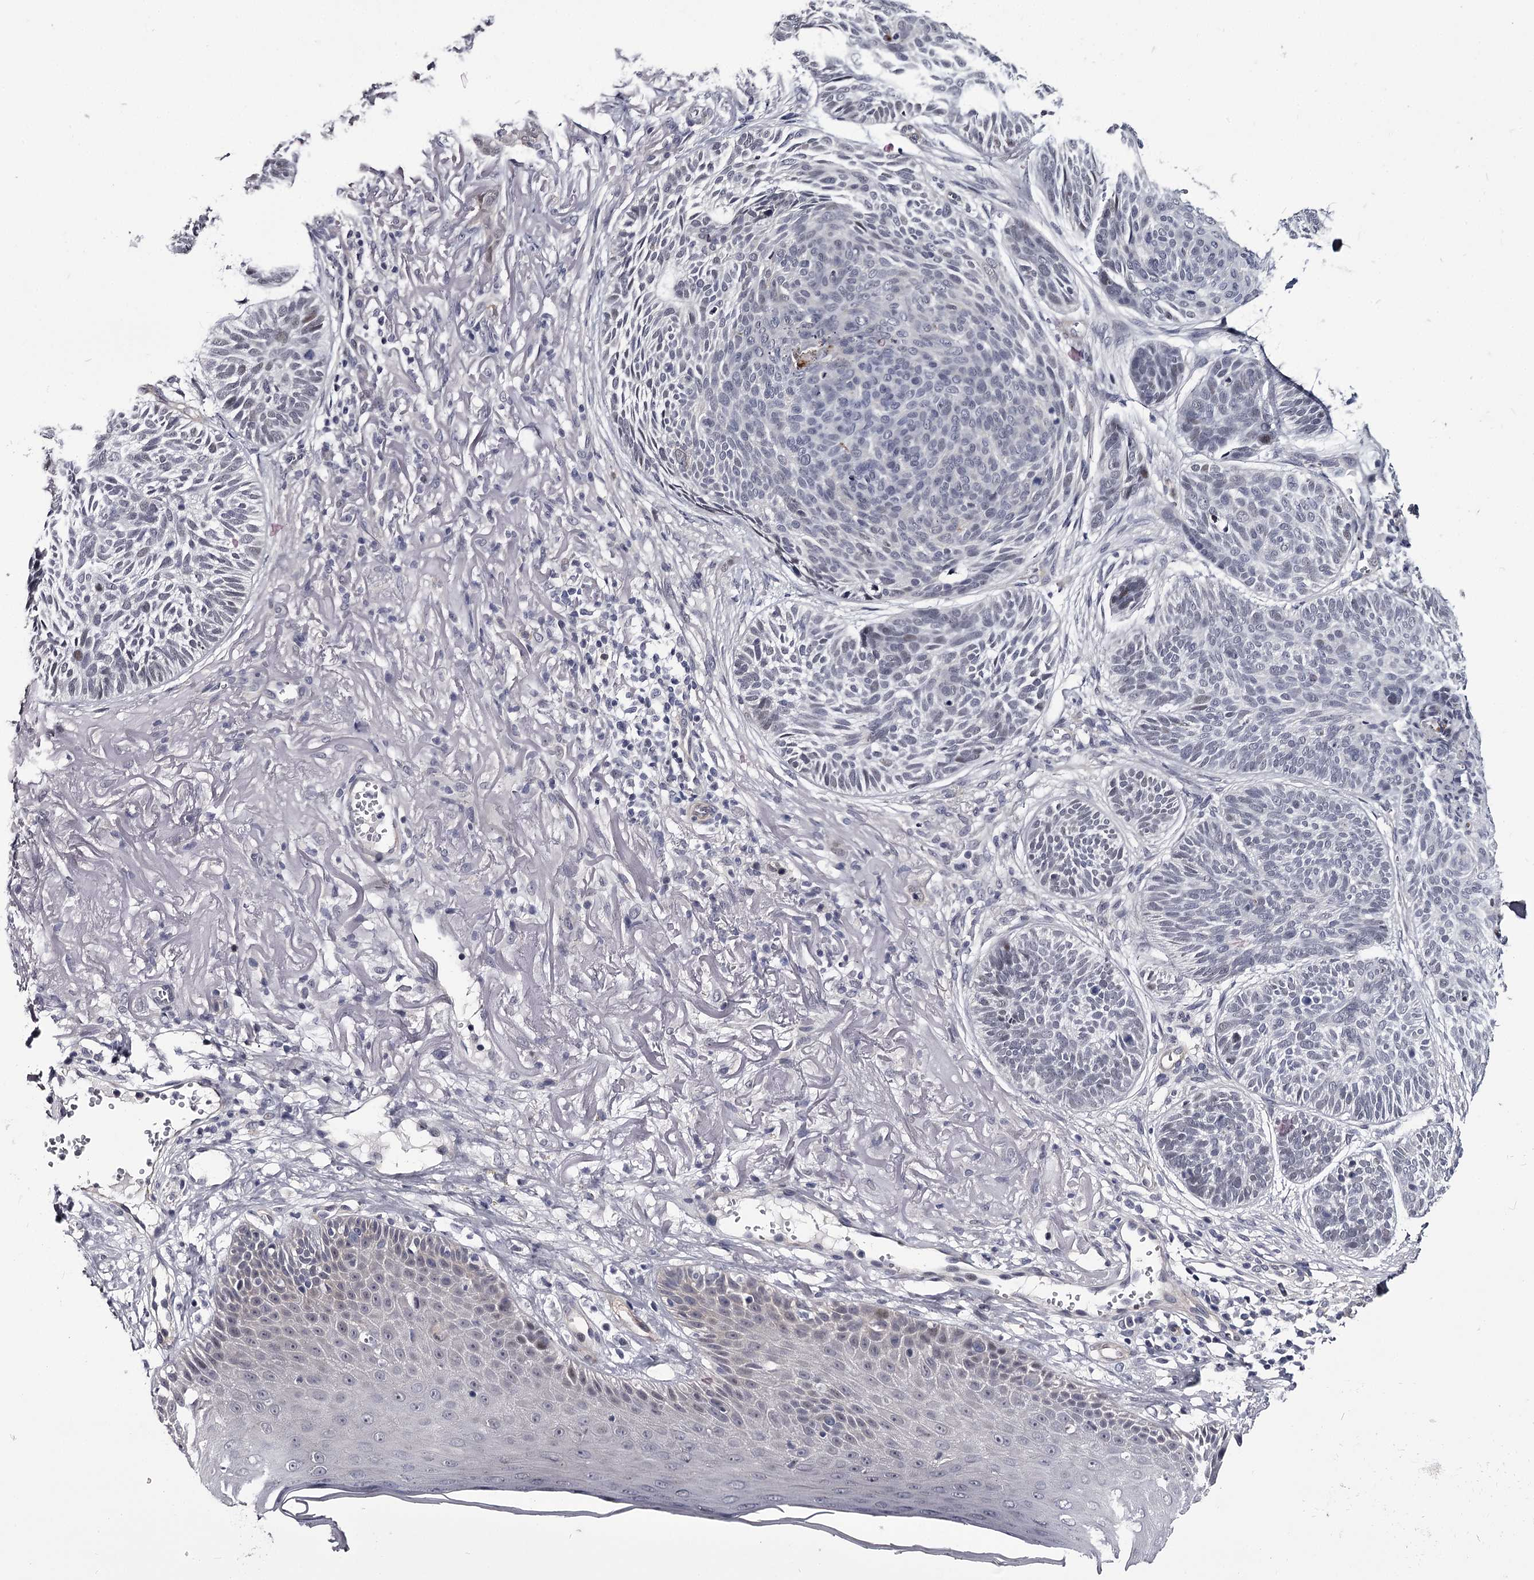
{"staining": {"intensity": "negative", "quantity": "none", "location": "none"}, "tissue": "skin cancer", "cell_type": "Tumor cells", "image_type": "cancer", "snomed": [{"axis": "morphology", "description": "Normal tissue, NOS"}, {"axis": "morphology", "description": "Basal cell carcinoma"}, {"axis": "topography", "description": "Skin"}], "caption": "An IHC image of basal cell carcinoma (skin) is shown. There is no staining in tumor cells of basal cell carcinoma (skin). (DAB (3,3'-diaminobenzidine) immunohistochemistry visualized using brightfield microscopy, high magnification).", "gene": "OVOL2", "patient": {"sex": "male", "age": 66}}